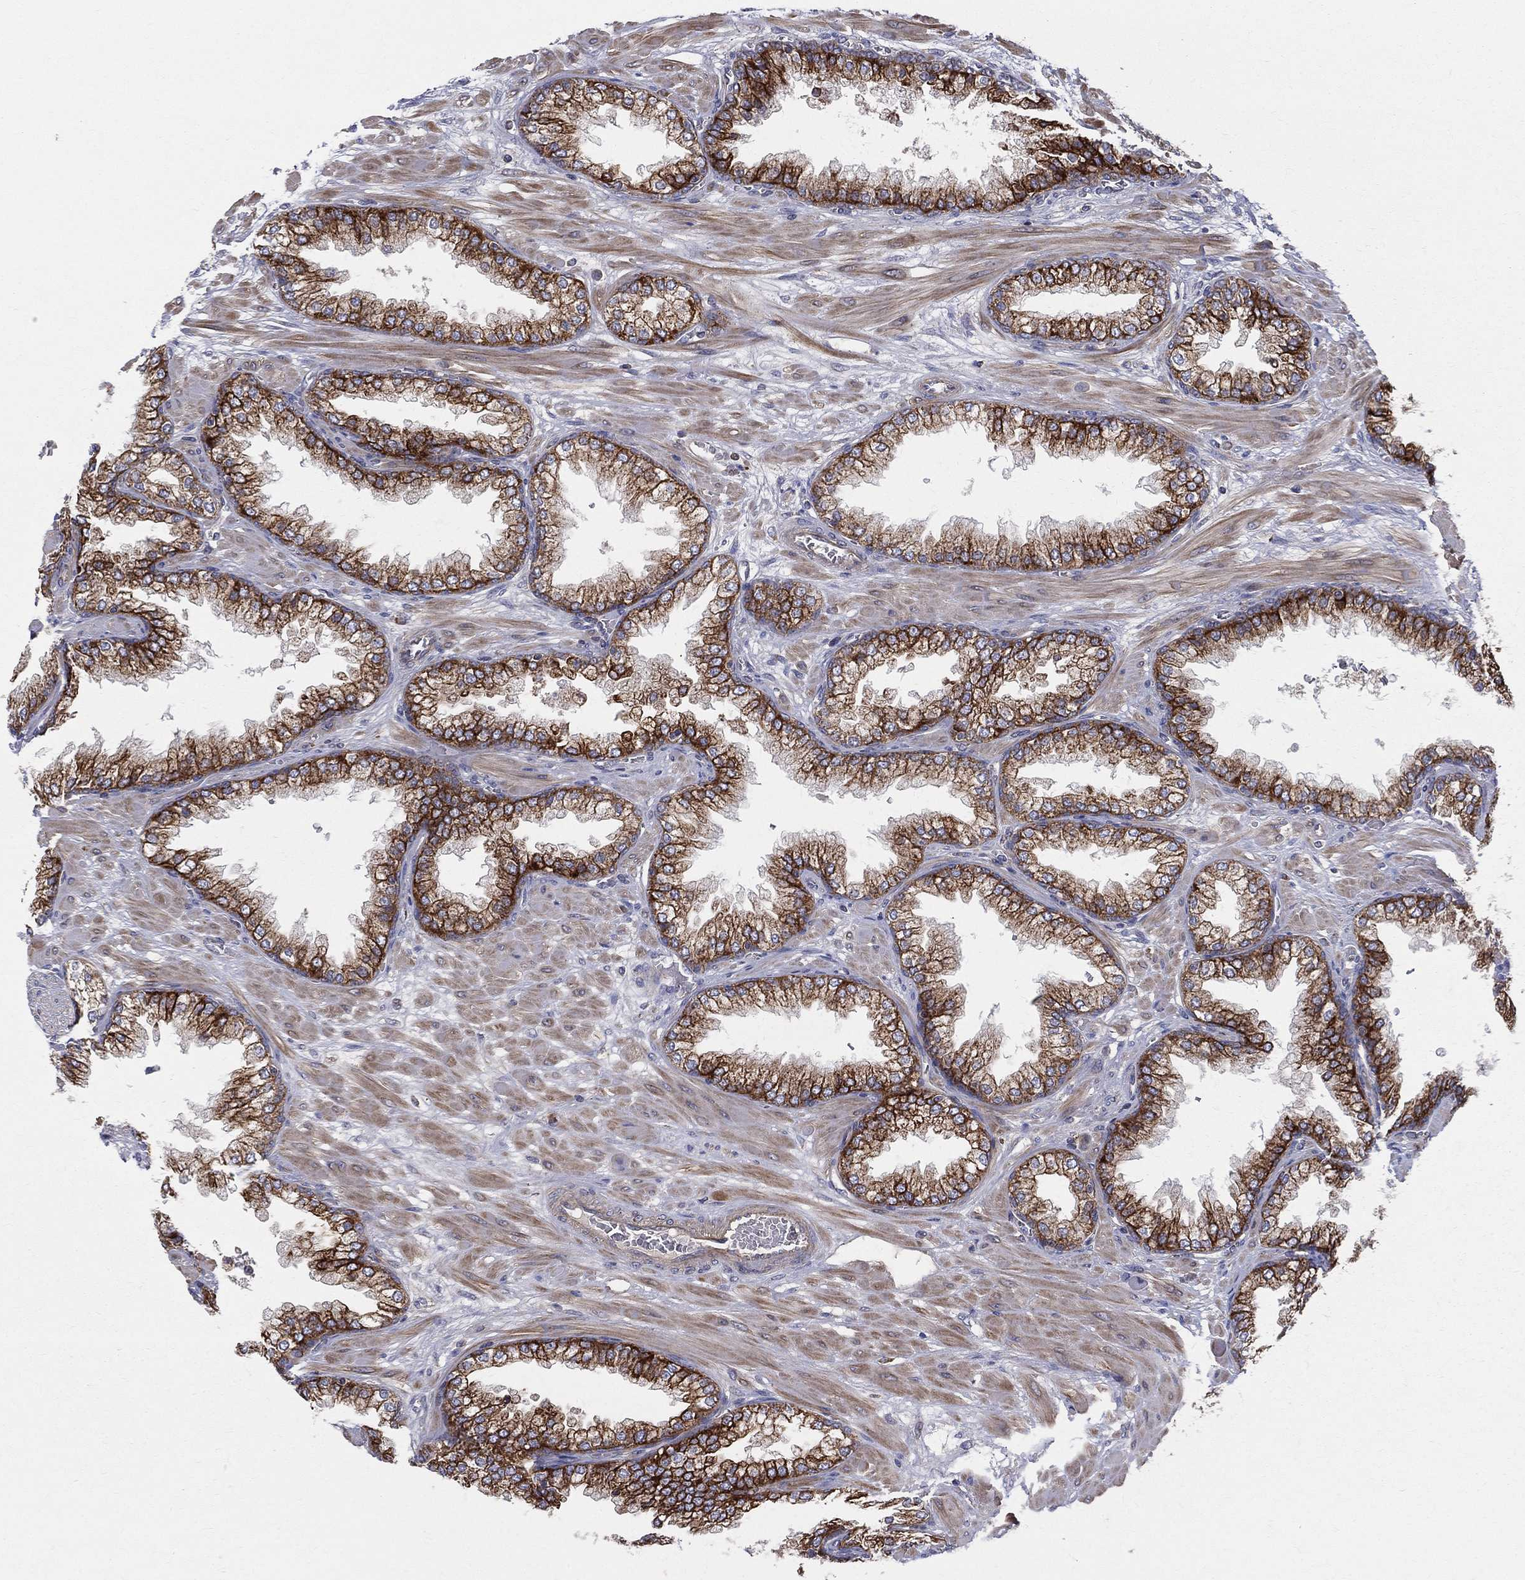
{"staining": {"intensity": "strong", "quantity": ">75%", "location": "cytoplasmic/membranous"}, "tissue": "prostate cancer", "cell_type": "Tumor cells", "image_type": "cancer", "snomed": [{"axis": "morphology", "description": "Adenocarcinoma, Low grade"}, {"axis": "topography", "description": "Prostate"}], "caption": "Human prostate cancer (low-grade adenocarcinoma) stained for a protein (brown) exhibits strong cytoplasmic/membranous positive expression in approximately >75% of tumor cells.", "gene": "MIX23", "patient": {"sex": "male", "age": 57}}